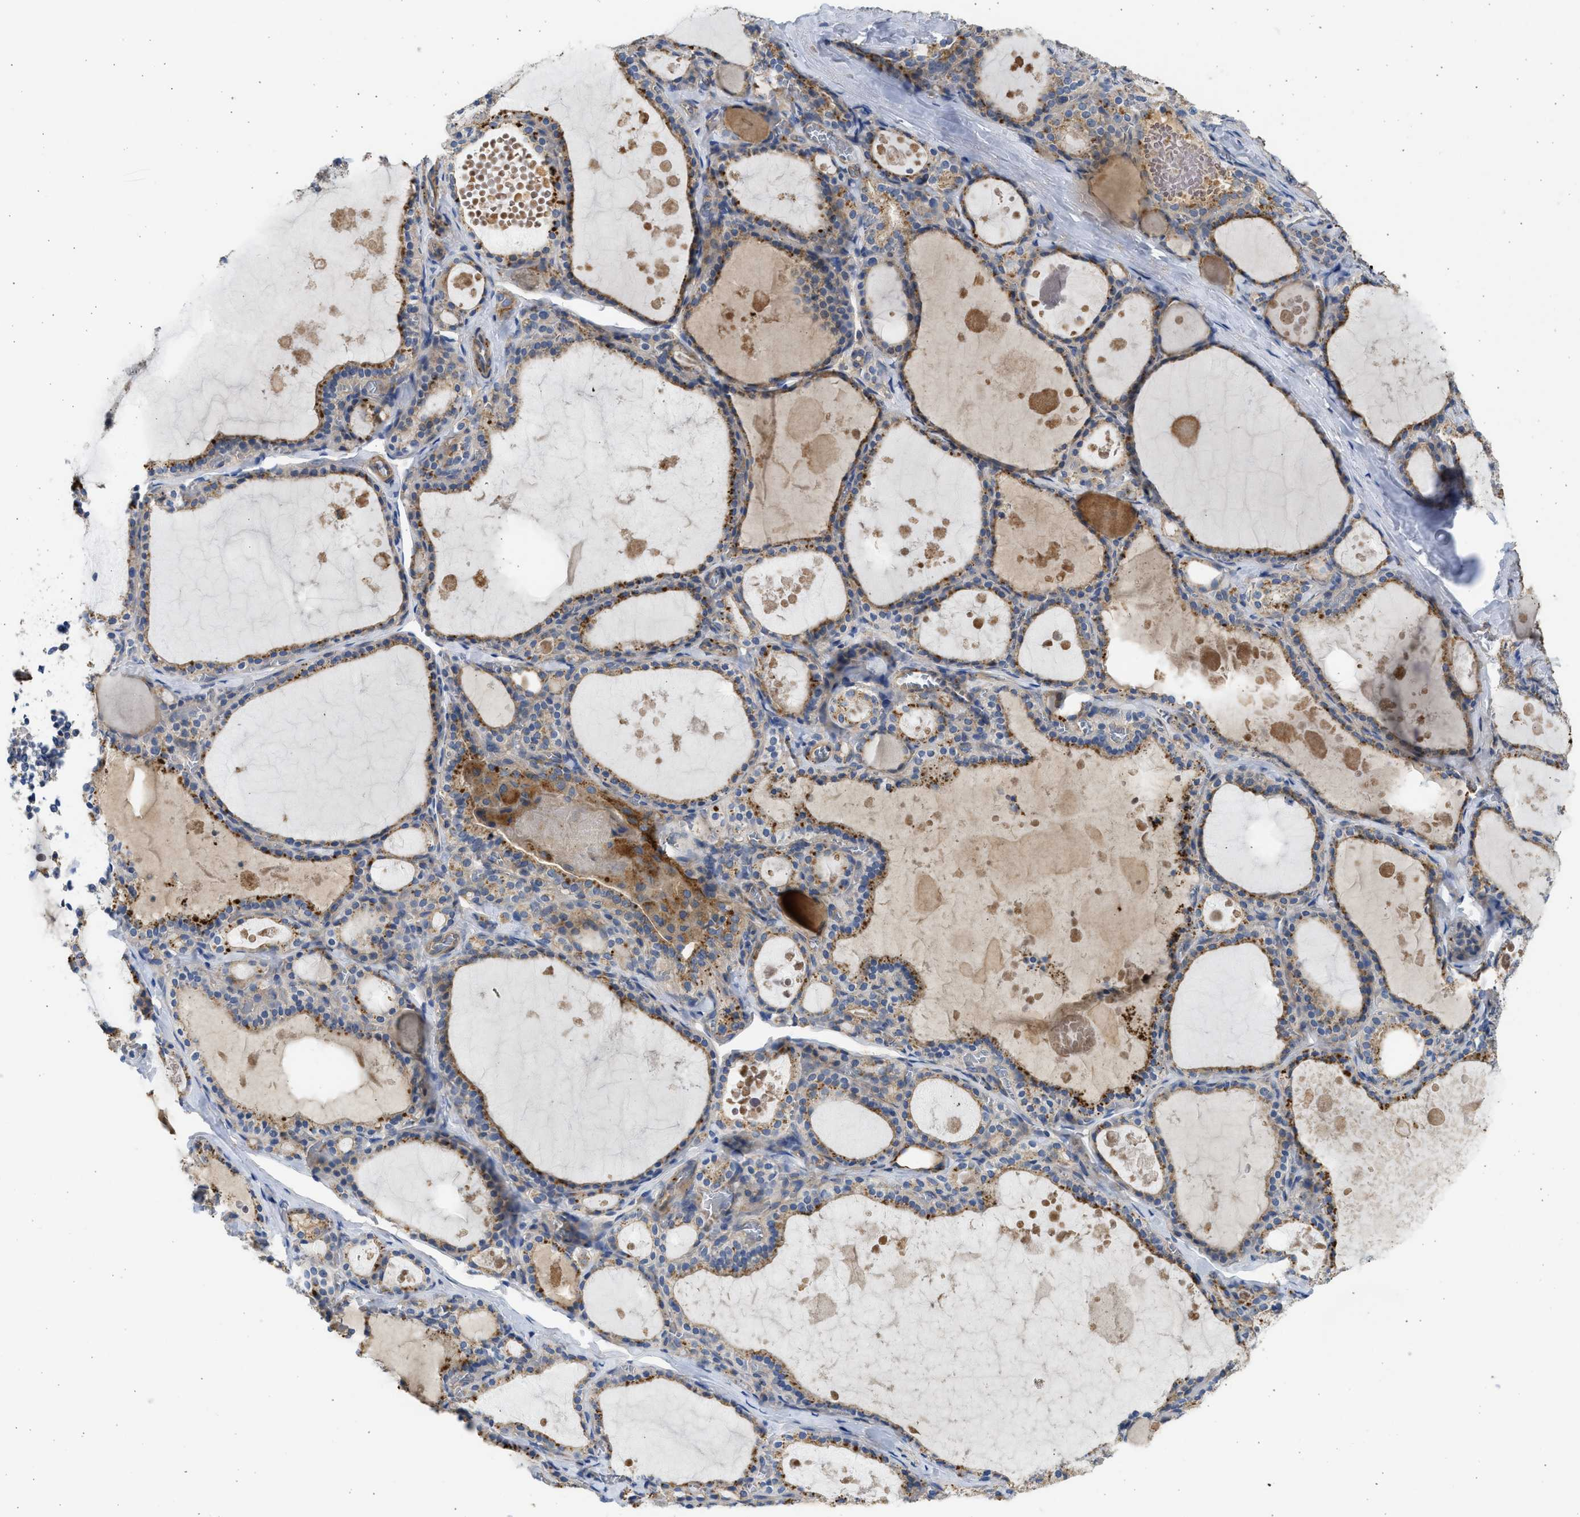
{"staining": {"intensity": "moderate", "quantity": ">75%", "location": "cytoplasmic/membranous"}, "tissue": "thyroid gland", "cell_type": "Glandular cells", "image_type": "normal", "snomed": [{"axis": "morphology", "description": "Normal tissue, NOS"}, {"axis": "topography", "description": "Thyroid gland"}], "caption": "An image of thyroid gland stained for a protein displays moderate cytoplasmic/membranous brown staining in glandular cells. (brown staining indicates protein expression, while blue staining denotes nuclei).", "gene": "CSRNP2", "patient": {"sex": "male", "age": 56}}